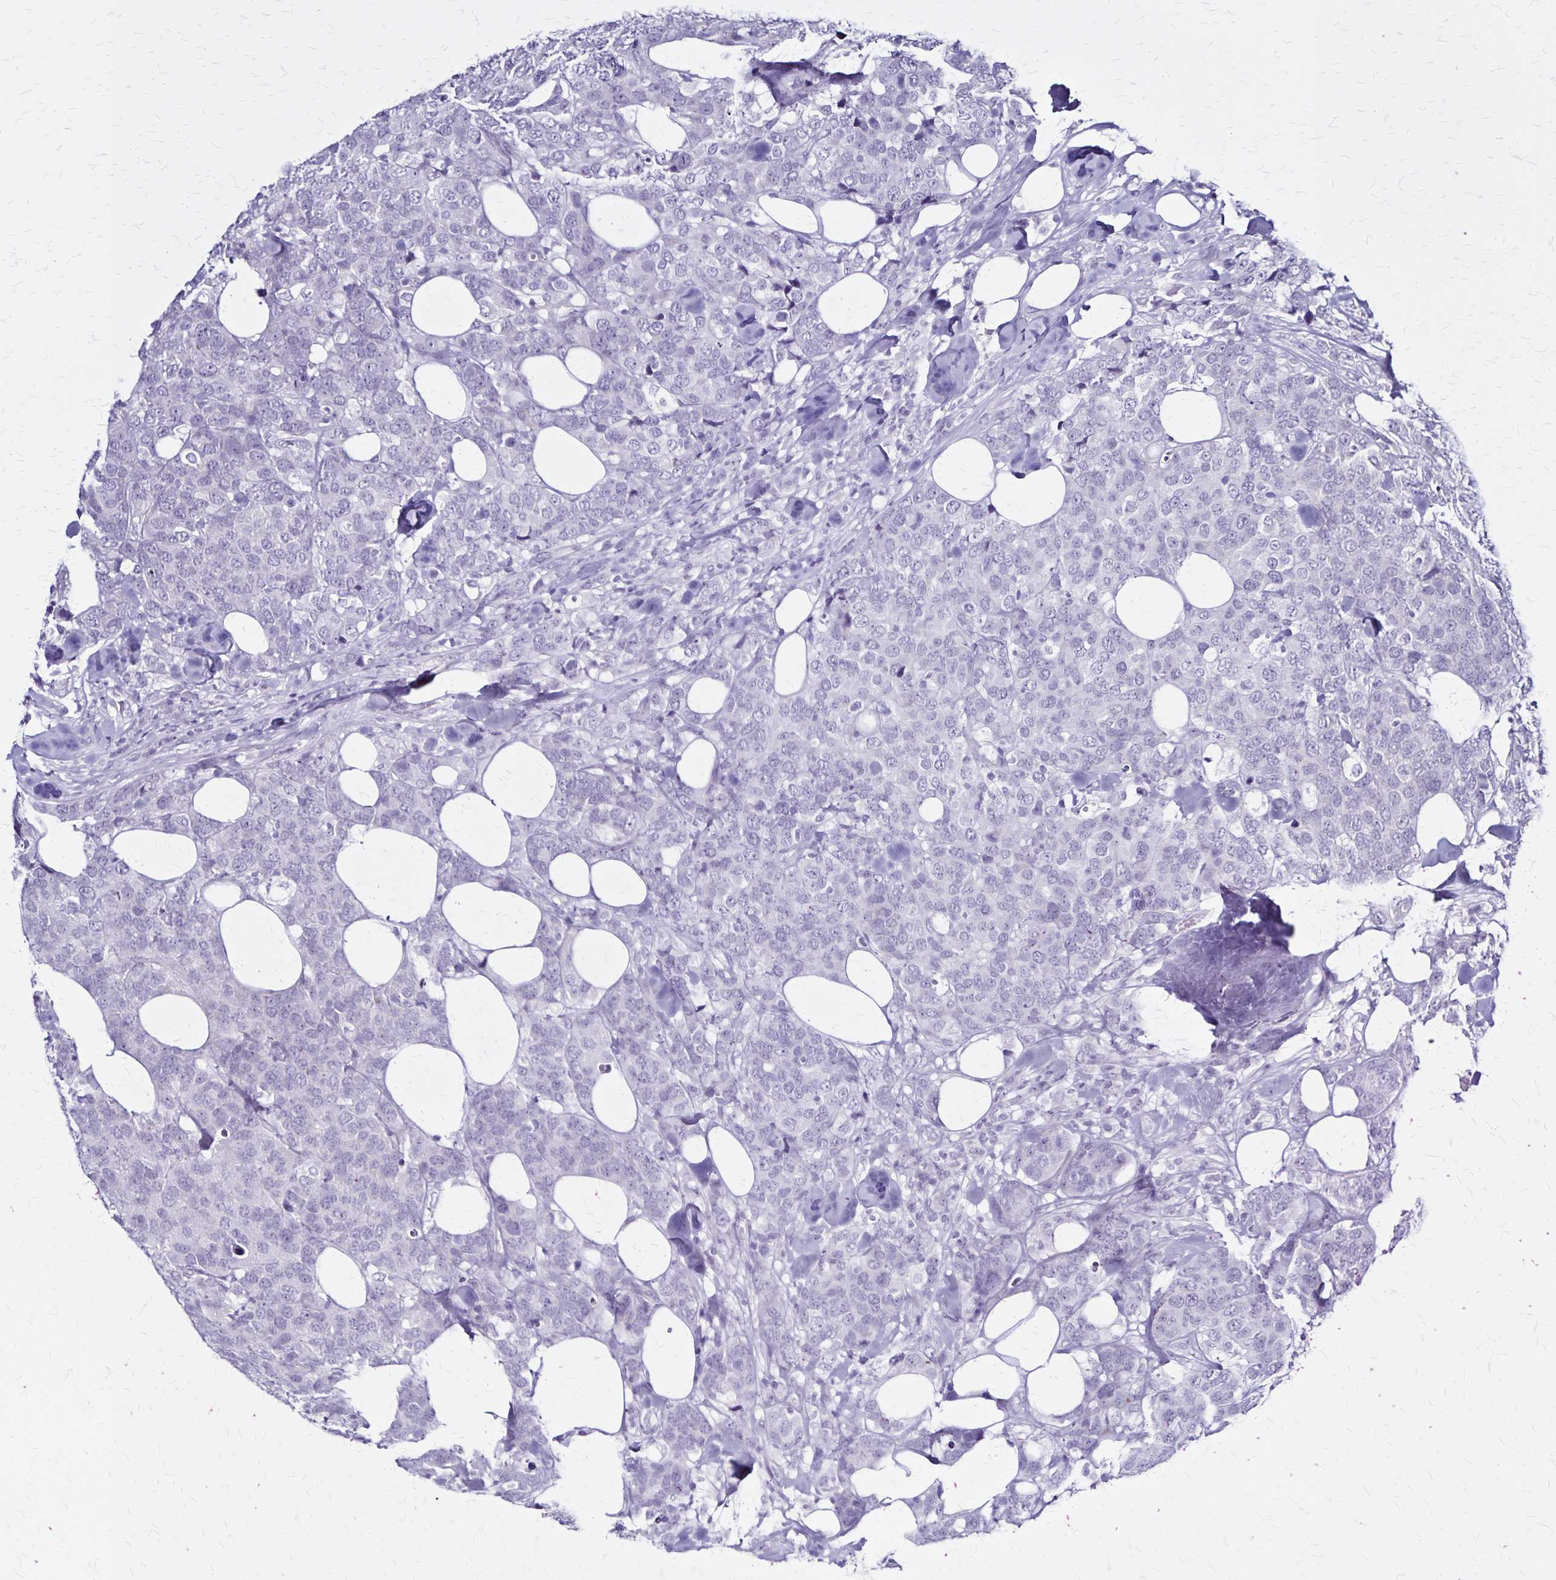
{"staining": {"intensity": "negative", "quantity": "none", "location": "none"}, "tissue": "breast cancer", "cell_type": "Tumor cells", "image_type": "cancer", "snomed": [{"axis": "morphology", "description": "Lobular carcinoma"}, {"axis": "topography", "description": "Breast"}], "caption": "An immunohistochemistry photomicrograph of breast cancer (lobular carcinoma) is shown. There is no staining in tumor cells of breast cancer (lobular carcinoma). (DAB (3,3'-diaminobenzidine) immunohistochemistry (IHC) visualized using brightfield microscopy, high magnification).", "gene": "PLXNA4", "patient": {"sex": "female", "age": 59}}